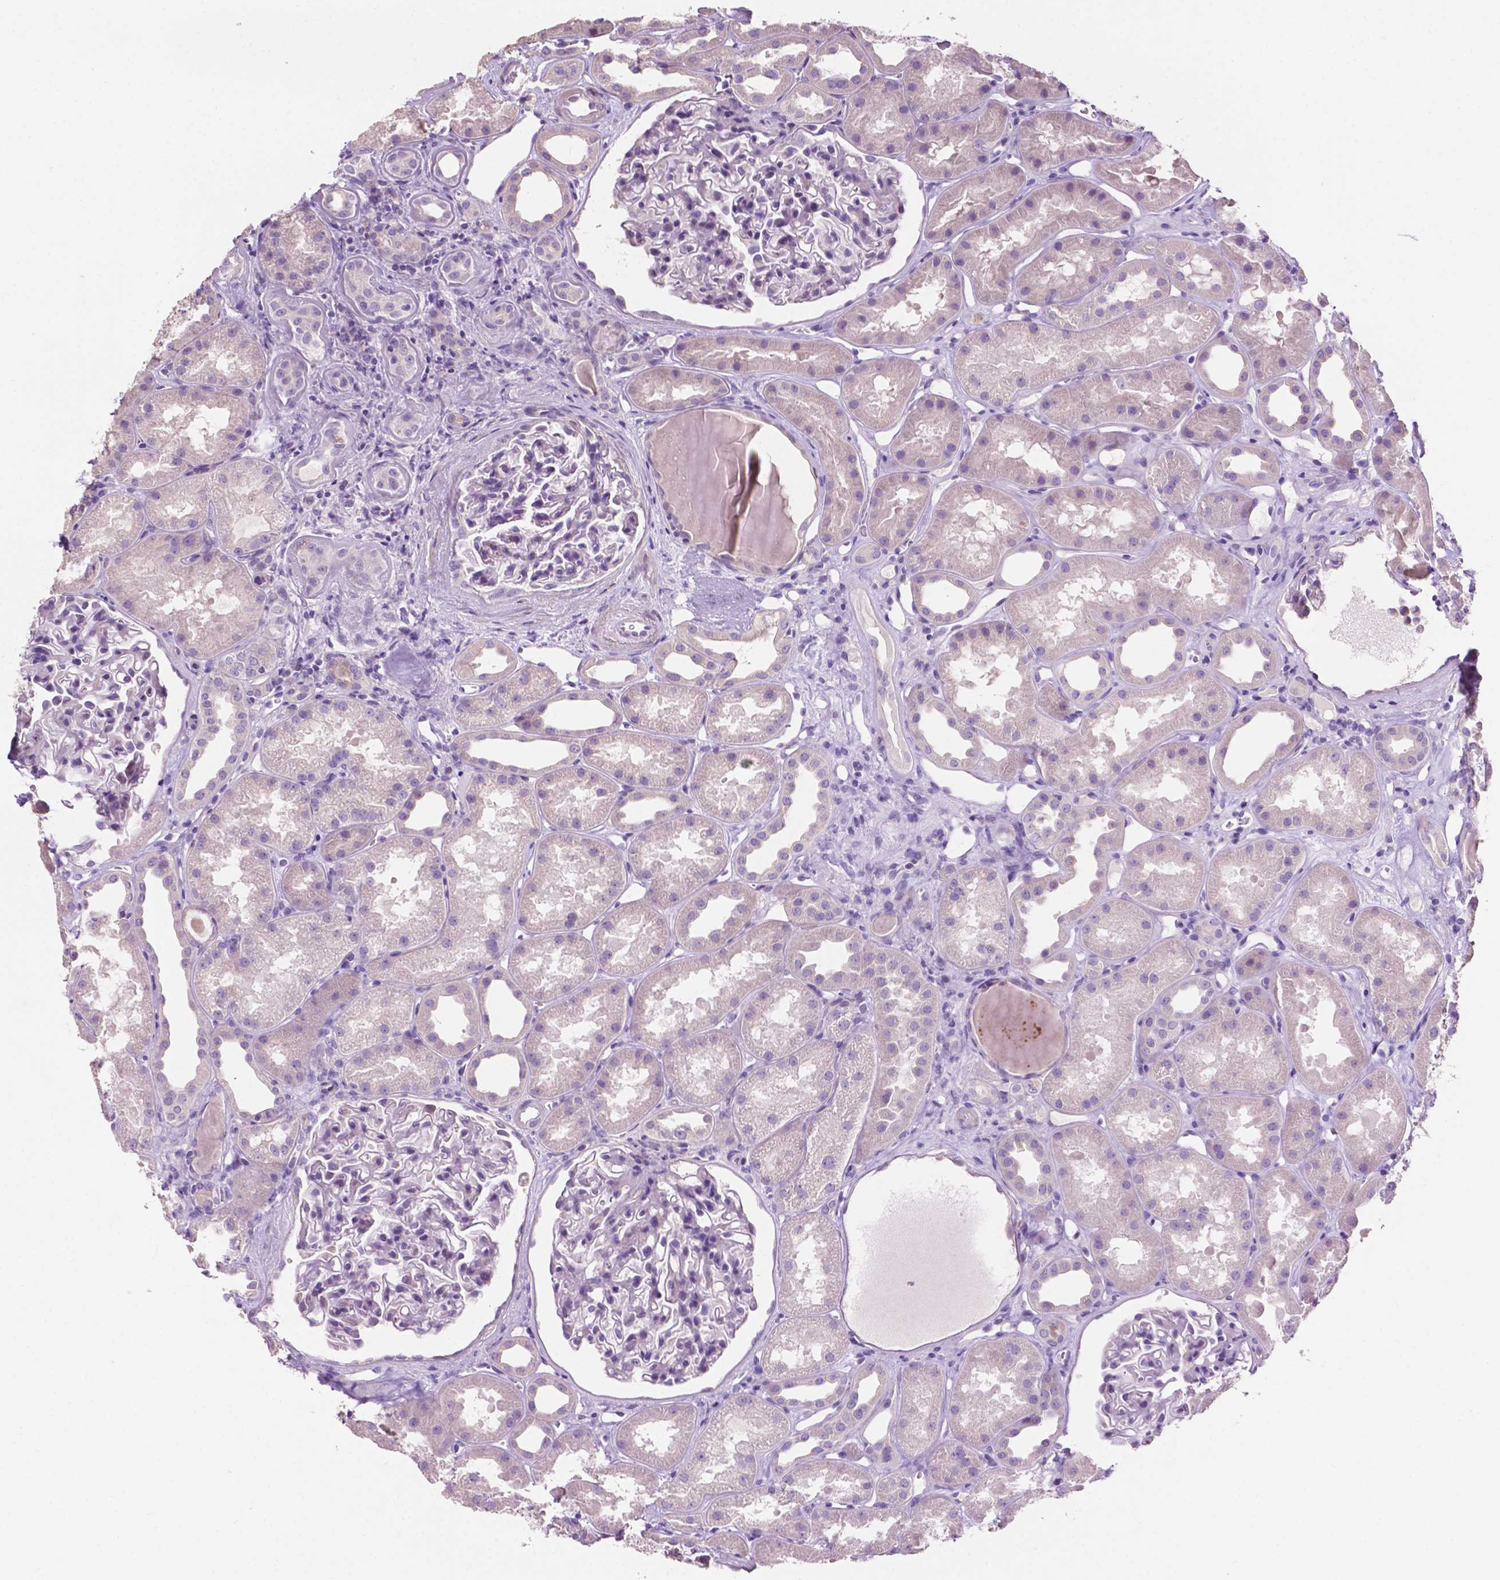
{"staining": {"intensity": "negative", "quantity": "none", "location": "none"}, "tissue": "kidney", "cell_type": "Cells in glomeruli", "image_type": "normal", "snomed": [{"axis": "morphology", "description": "Normal tissue, NOS"}, {"axis": "topography", "description": "Kidney"}], "caption": "Normal kidney was stained to show a protein in brown. There is no significant staining in cells in glomeruli. The staining was performed using DAB to visualize the protein expression in brown, while the nuclei were stained in blue with hematoxylin (Magnification: 20x).", "gene": "CLDN17", "patient": {"sex": "male", "age": 61}}